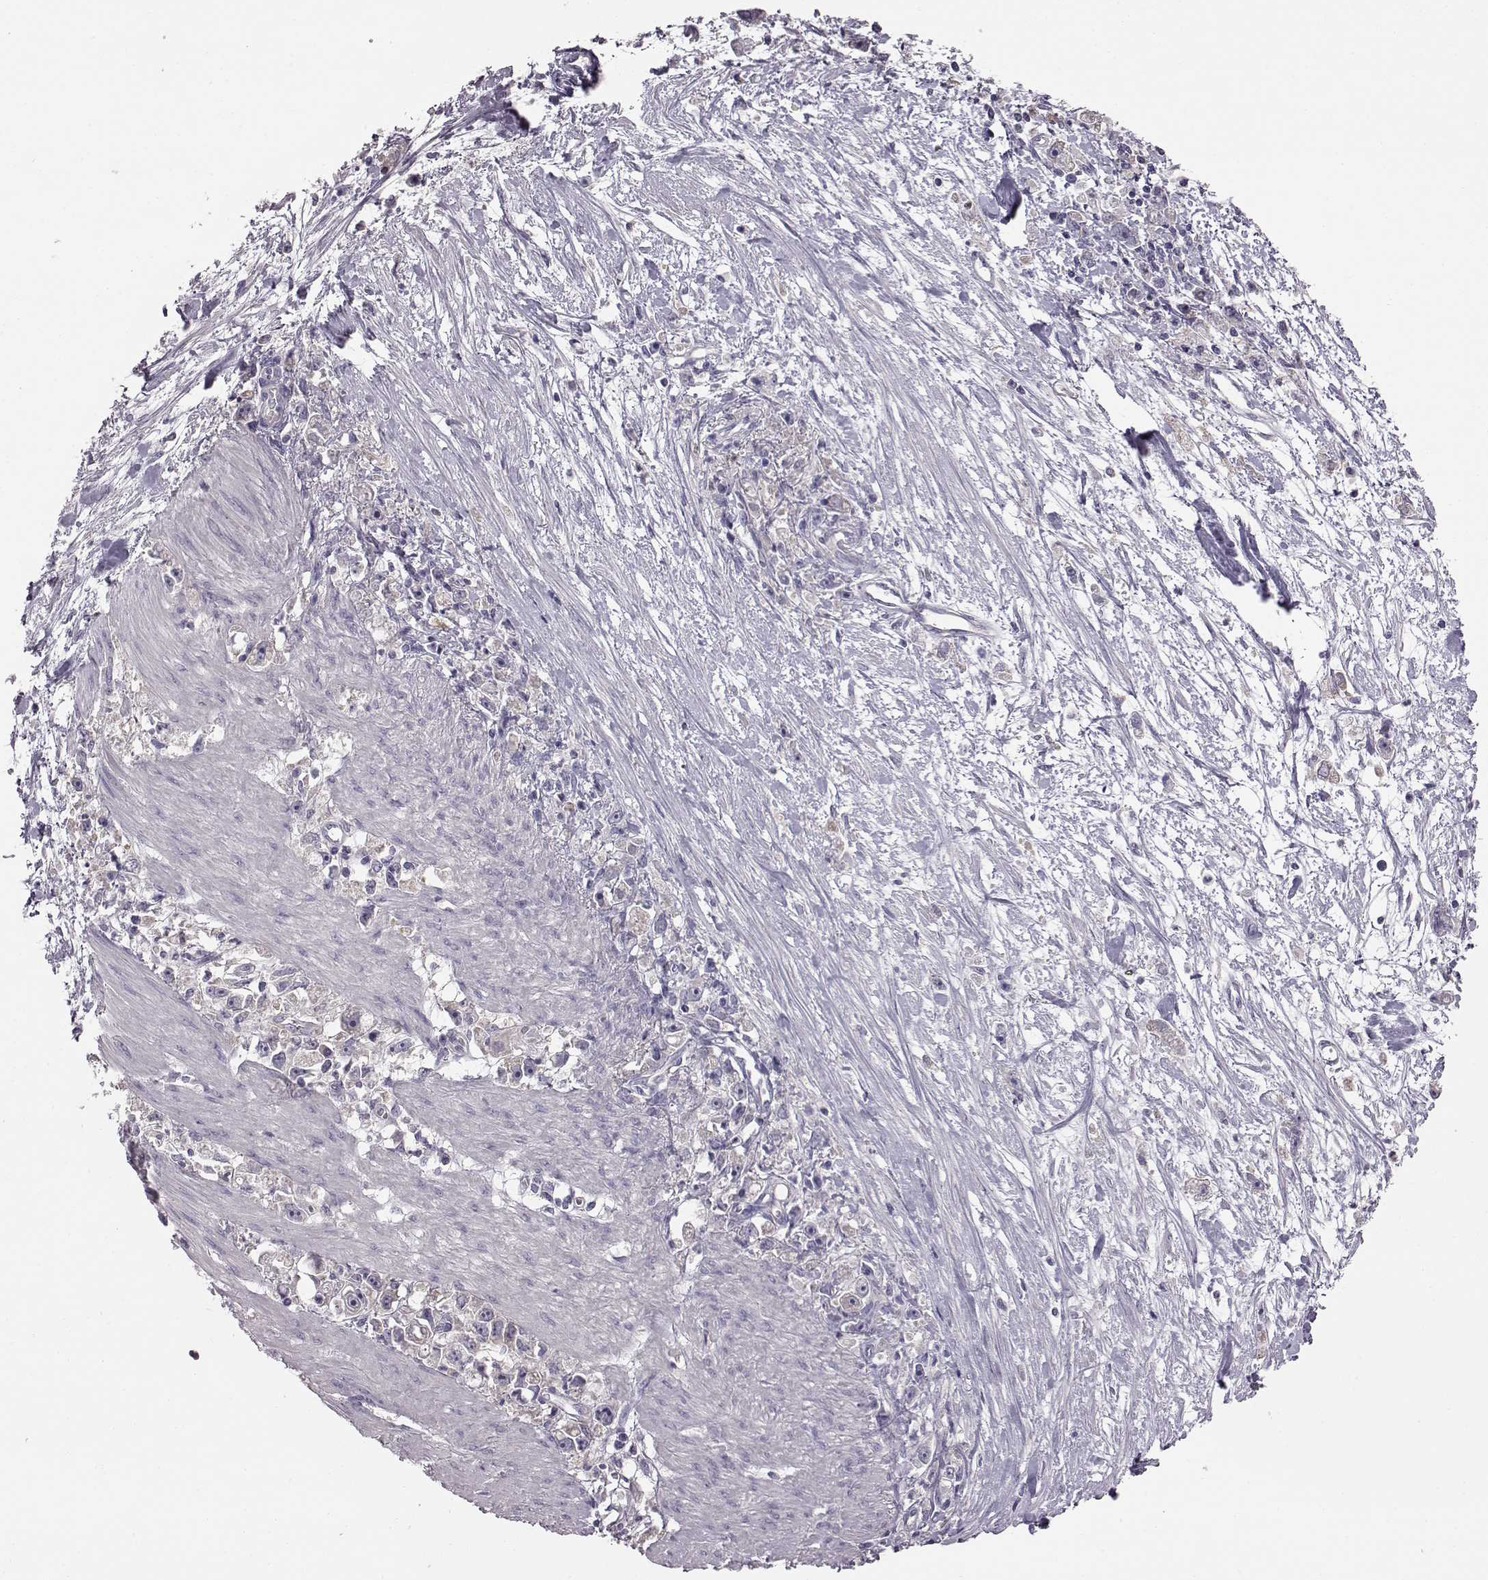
{"staining": {"intensity": "negative", "quantity": "none", "location": "none"}, "tissue": "stomach cancer", "cell_type": "Tumor cells", "image_type": "cancer", "snomed": [{"axis": "morphology", "description": "Adenocarcinoma, NOS"}, {"axis": "topography", "description": "Stomach"}], "caption": "Histopathology image shows no protein expression in tumor cells of stomach cancer (adenocarcinoma) tissue.", "gene": "ADGRG2", "patient": {"sex": "female", "age": 59}}